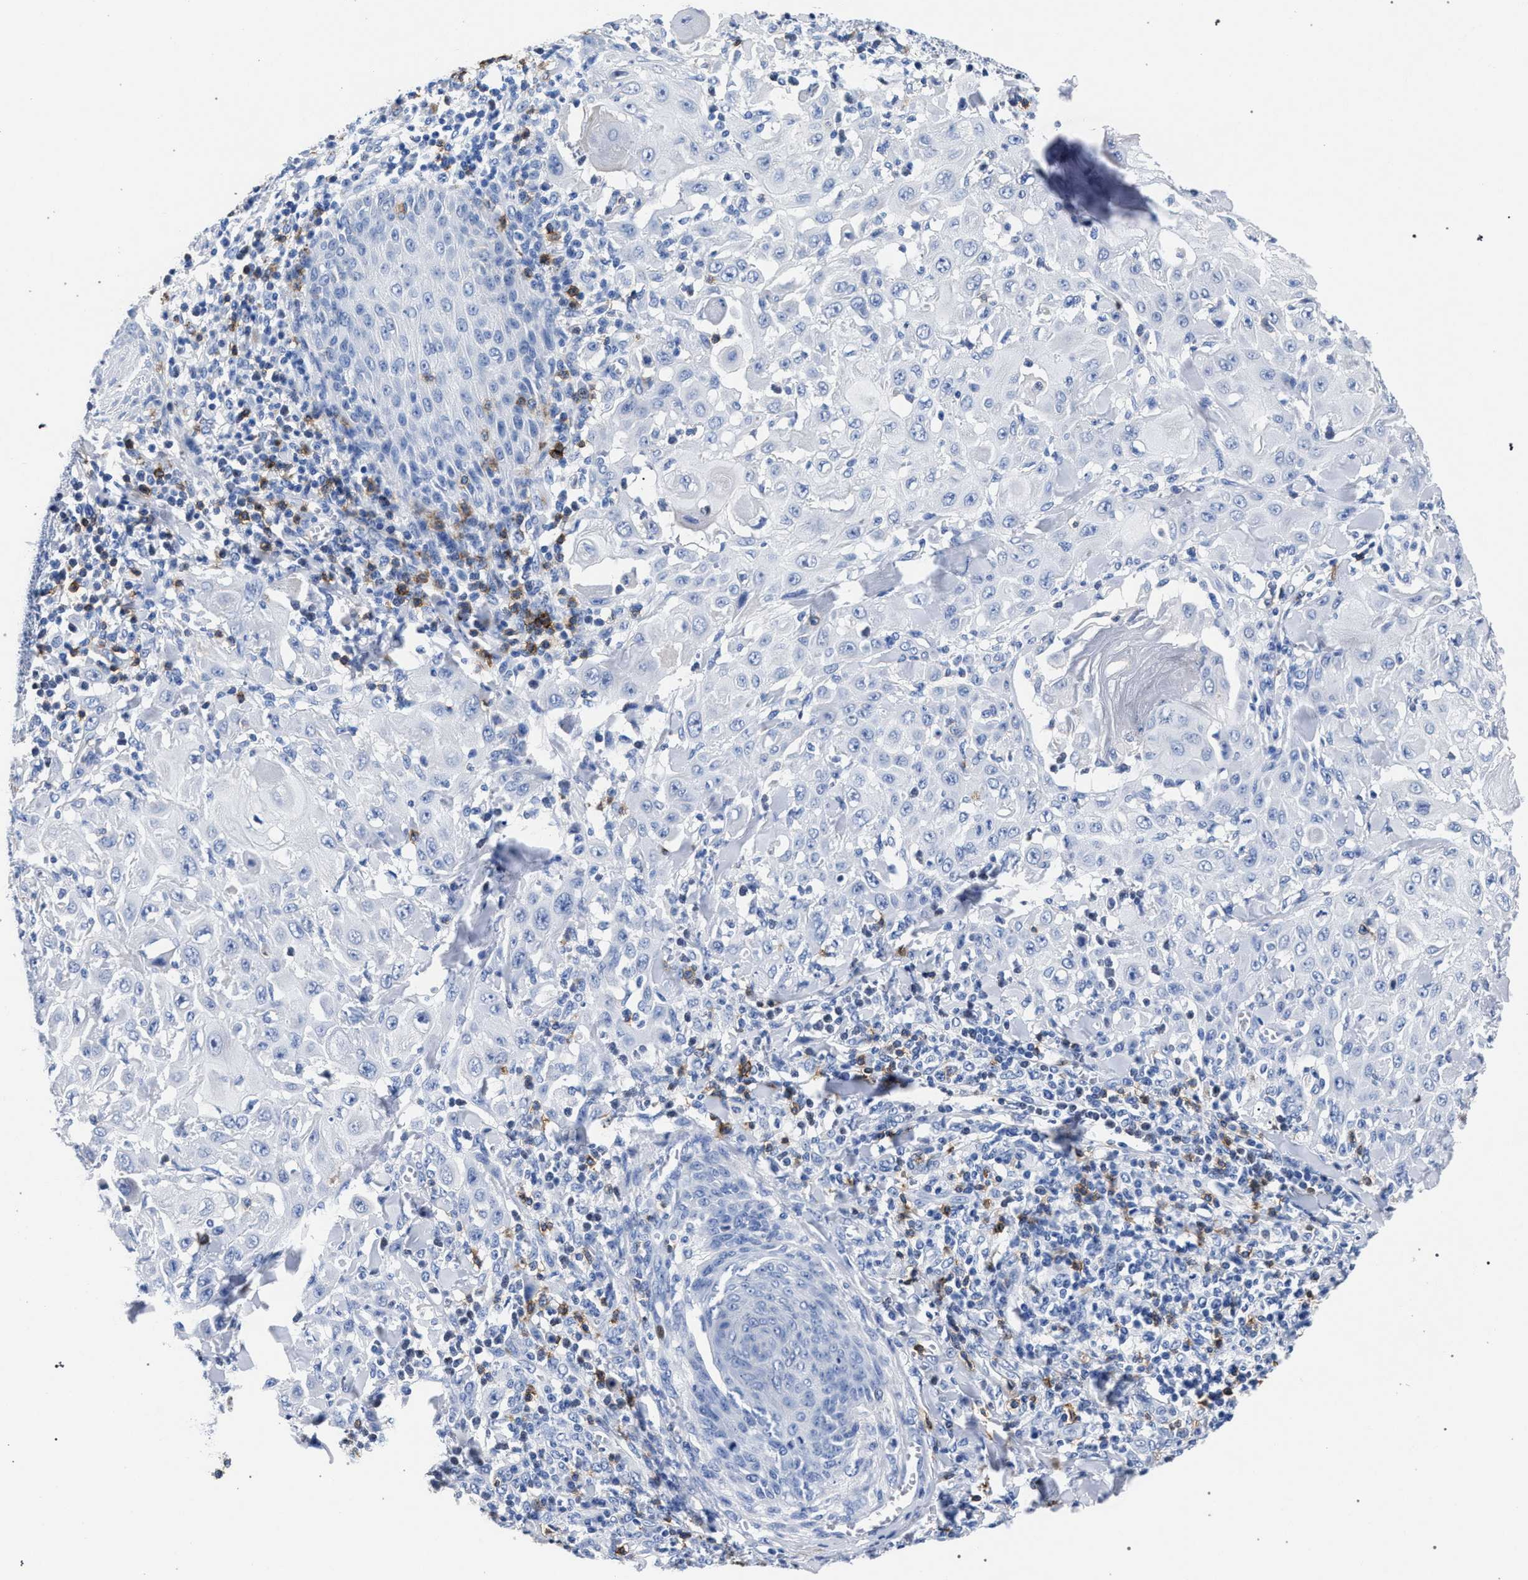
{"staining": {"intensity": "negative", "quantity": "none", "location": "none"}, "tissue": "skin cancer", "cell_type": "Tumor cells", "image_type": "cancer", "snomed": [{"axis": "morphology", "description": "Squamous cell carcinoma, NOS"}, {"axis": "topography", "description": "Skin"}], "caption": "Skin squamous cell carcinoma stained for a protein using immunohistochemistry (IHC) reveals no expression tumor cells.", "gene": "KLRK1", "patient": {"sex": "male", "age": 24}}